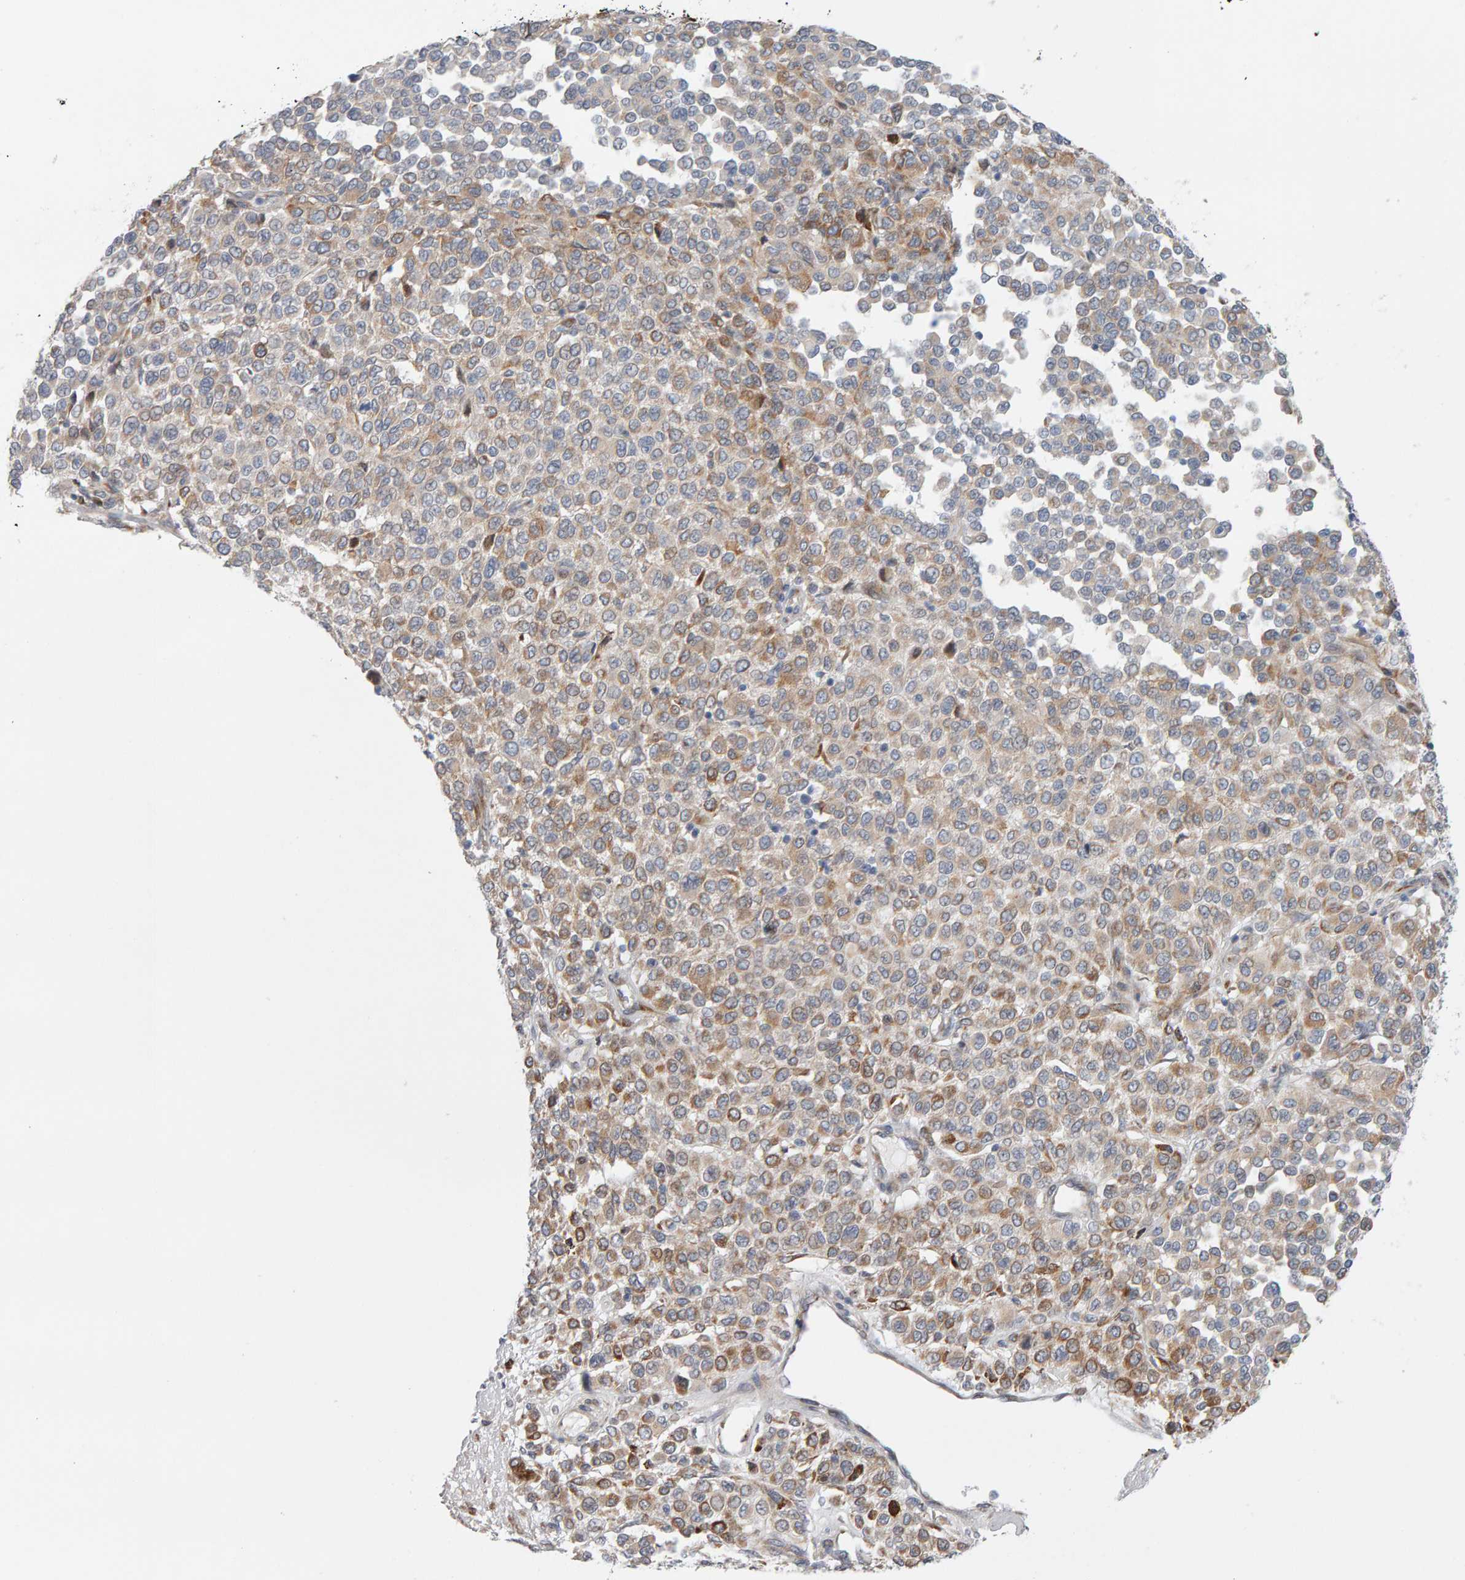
{"staining": {"intensity": "weak", "quantity": ">75%", "location": "cytoplasmic/membranous"}, "tissue": "melanoma", "cell_type": "Tumor cells", "image_type": "cancer", "snomed": [{"axis": "morphology", "description": "Malignant melanoma, Metastatic site"}, {"axis": "topography", "description": "Pancreas"}], "caption": "Immunohistochemical staining of malignant melanoma (metastatic site) exhibits low levels of weak cytoplasmic/membranous staining in approximately >75% of tumor cells. The protein of interest is shown in brown color, while the nuclei are stained blue.", "gene": "ENGASE", "patient": {"sex": "female", "age": 30}}